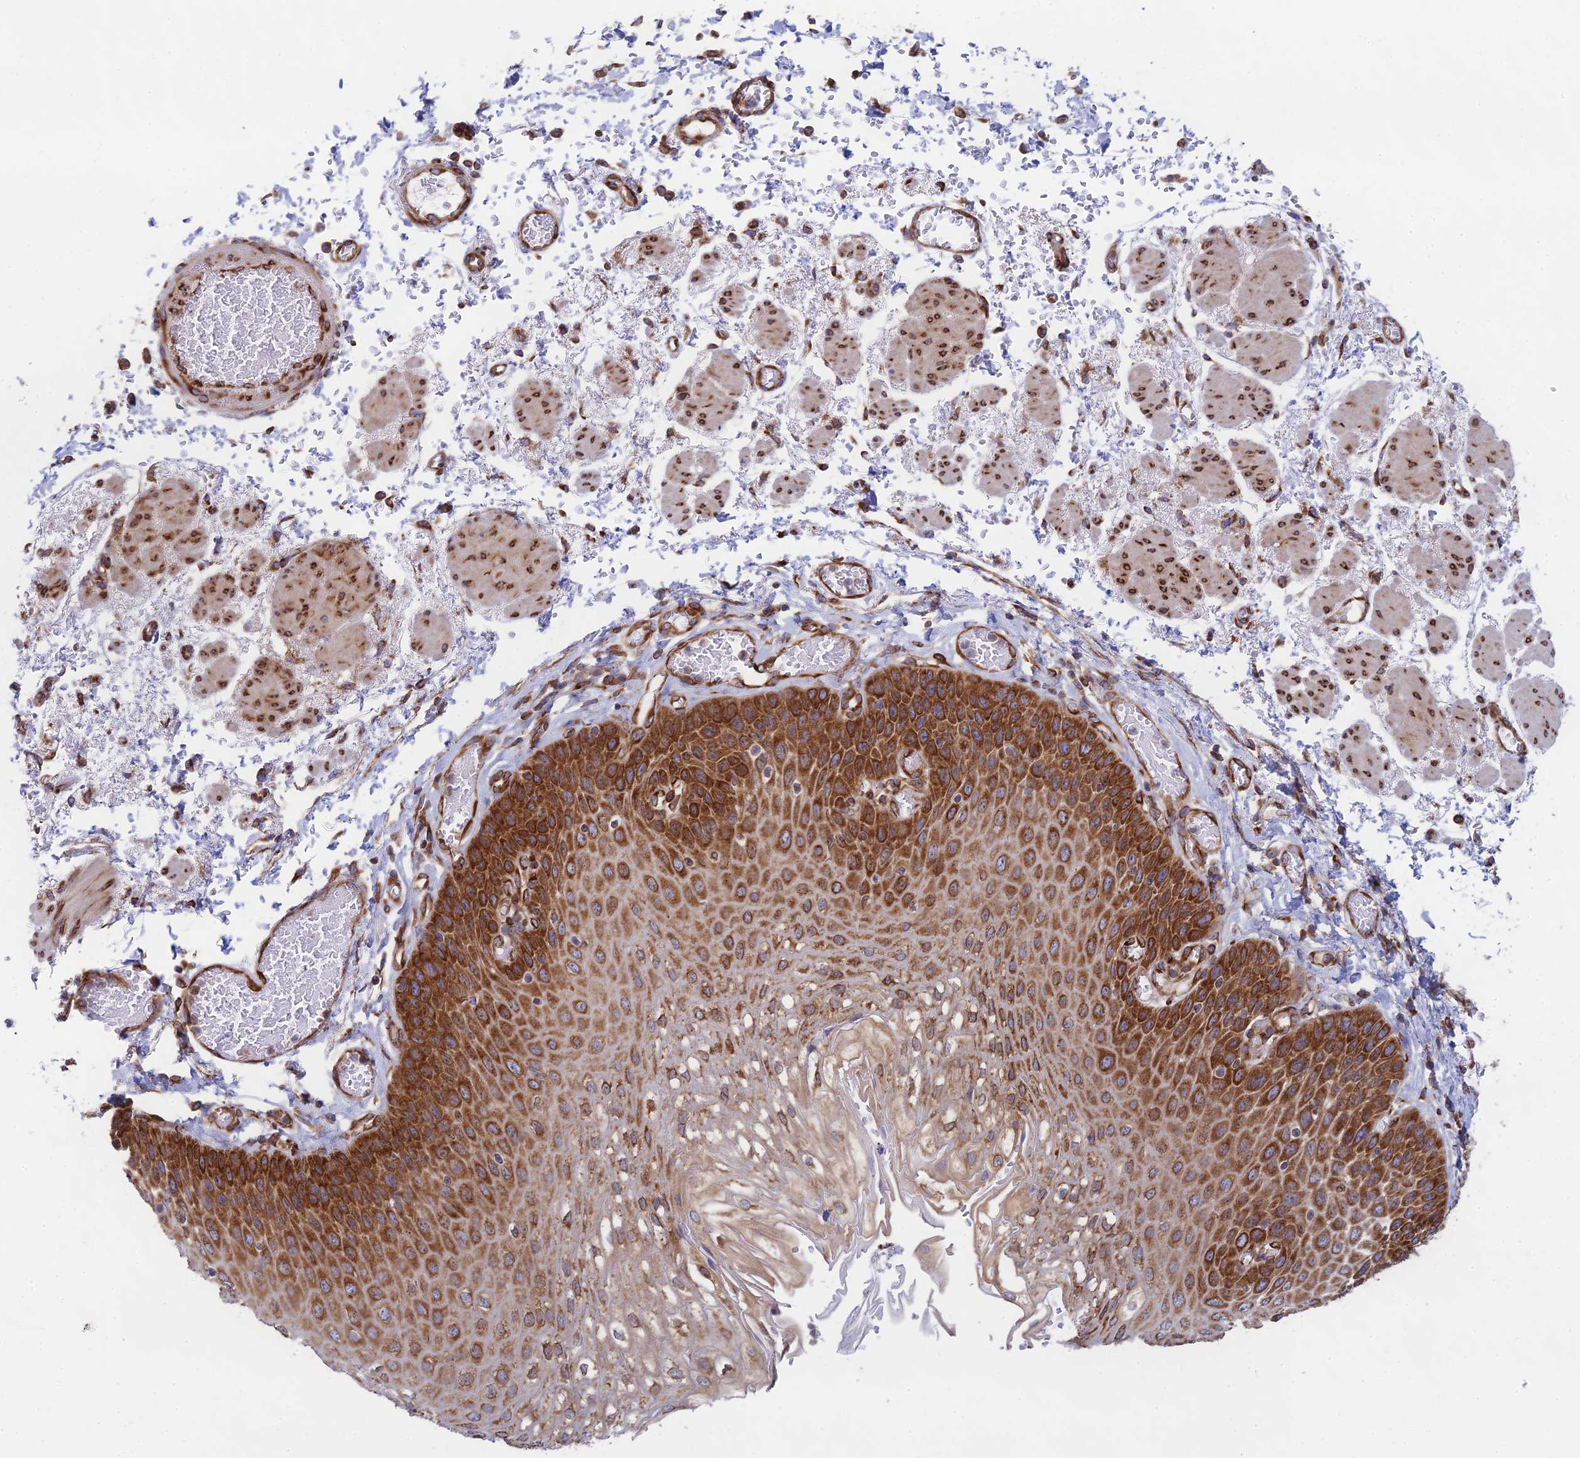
{"staining": {"intensity": "strong", "quantity": ">75%", "location": "cytoplasmic/membranous"}, "tissue": "esophagus", "cell_type": "Squamous epithelial cells", "image_type": "normal", "snomed": [{"axis": "morphology", "description": "Normal tissue, NOS"}, {"axis": "topography", "description": "Esophagus"}], "caption": "Immunohistochemical staining of unremarkable human esophagus shows >75% levels of strong cytoplasmic/membranous protein expression in about >75% of squamous epithelial cells.", "gene": "CCDC69", "patient": {"sex": "male", "age": 81}}